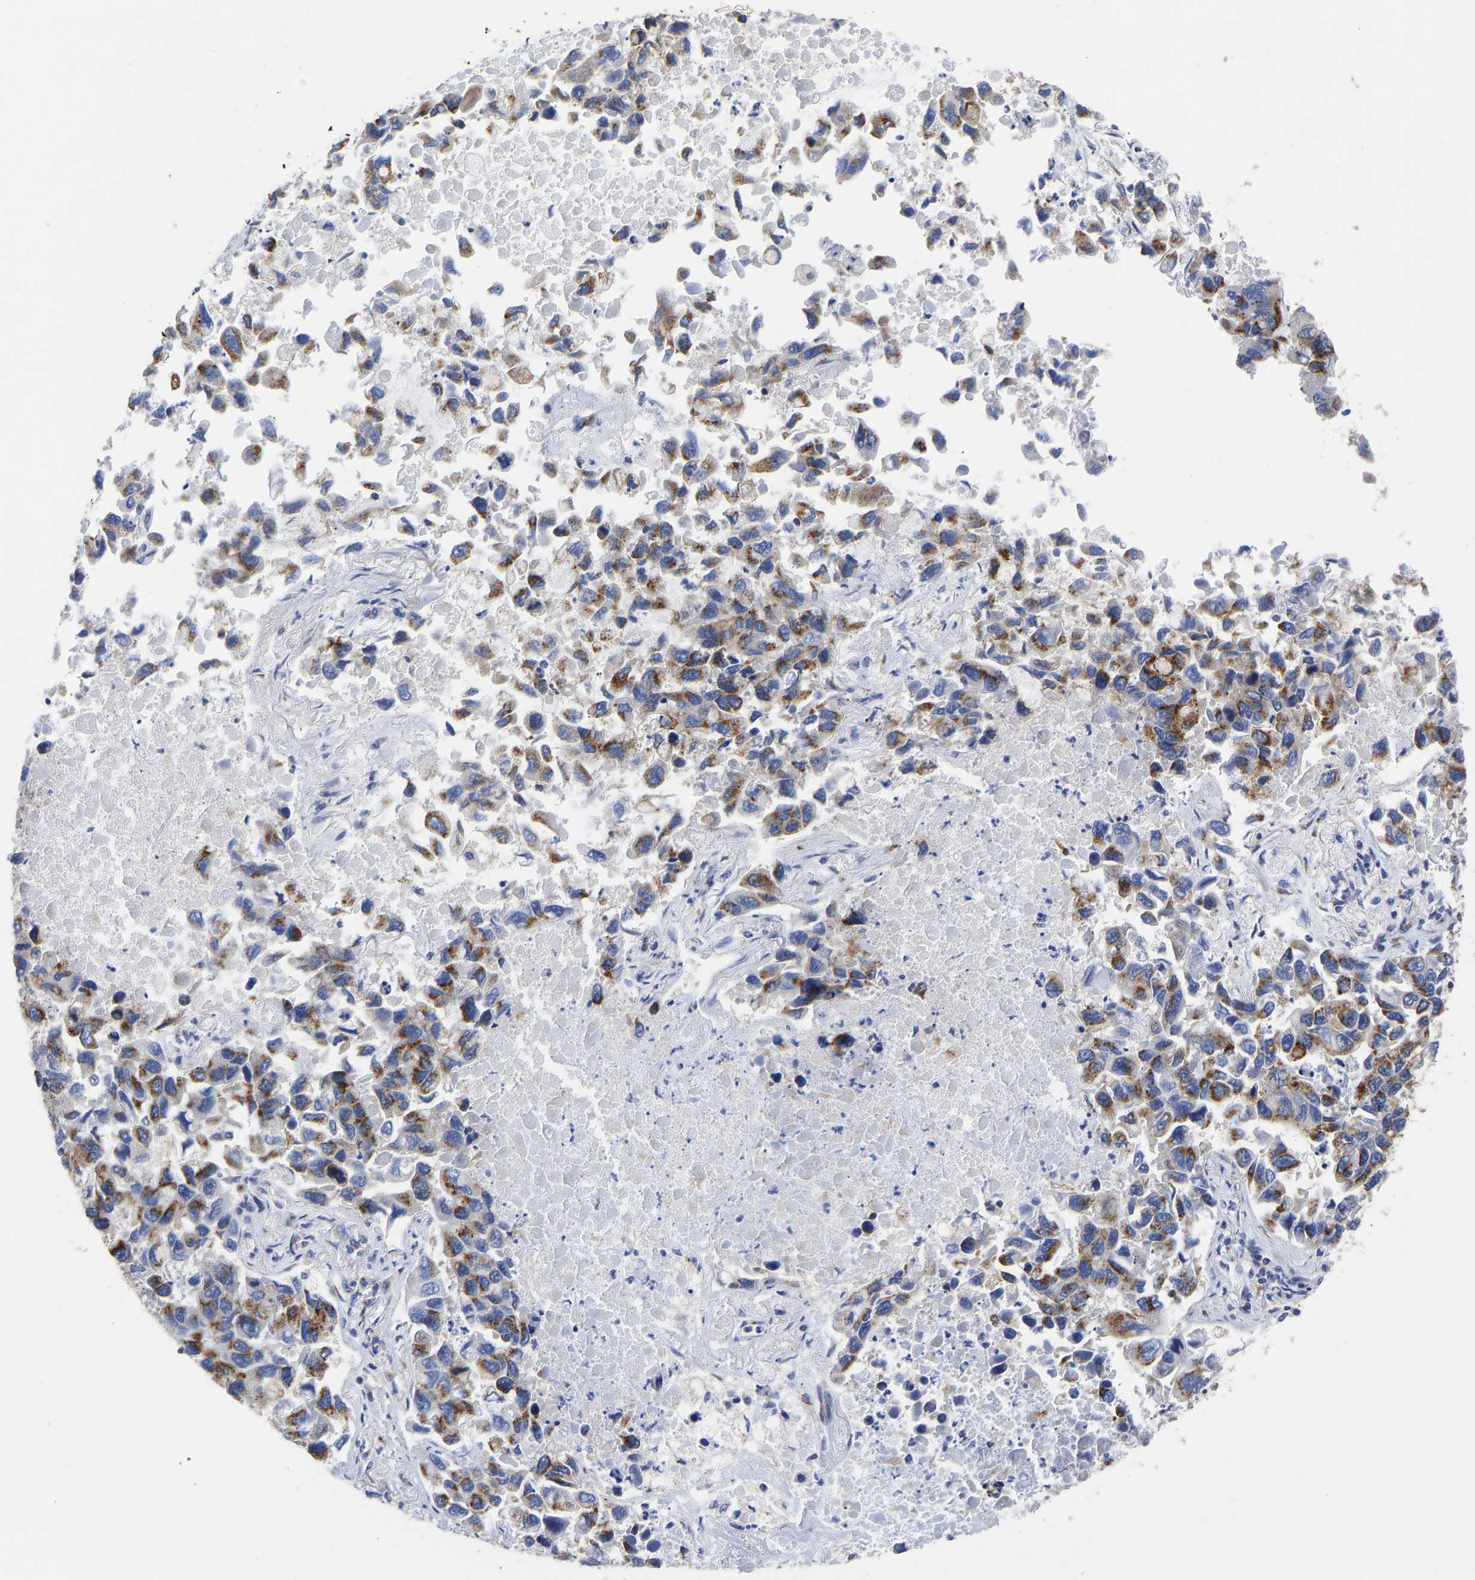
{"staining": {"intensity": "moderate", "quantity": ">75%", "location": "cytoplasmic/membranous"}, "tissue": "lung cancer", "cell_type": "Tumor cells", "image_type": "cancer", "snomed": [{"axis": "morphology", "description": "Adenocarcinoma, NOS"}, {"axis": "topography", "description": "Lung"}], "caption": "This image reveals IHC staining of lung adenocarcinoma, with medium moderate cytoplasmic/membranous staining in about >75% of tumor cells.", "gene": "TMEM87A", "patient": {"sex": "male", "age": 64}}